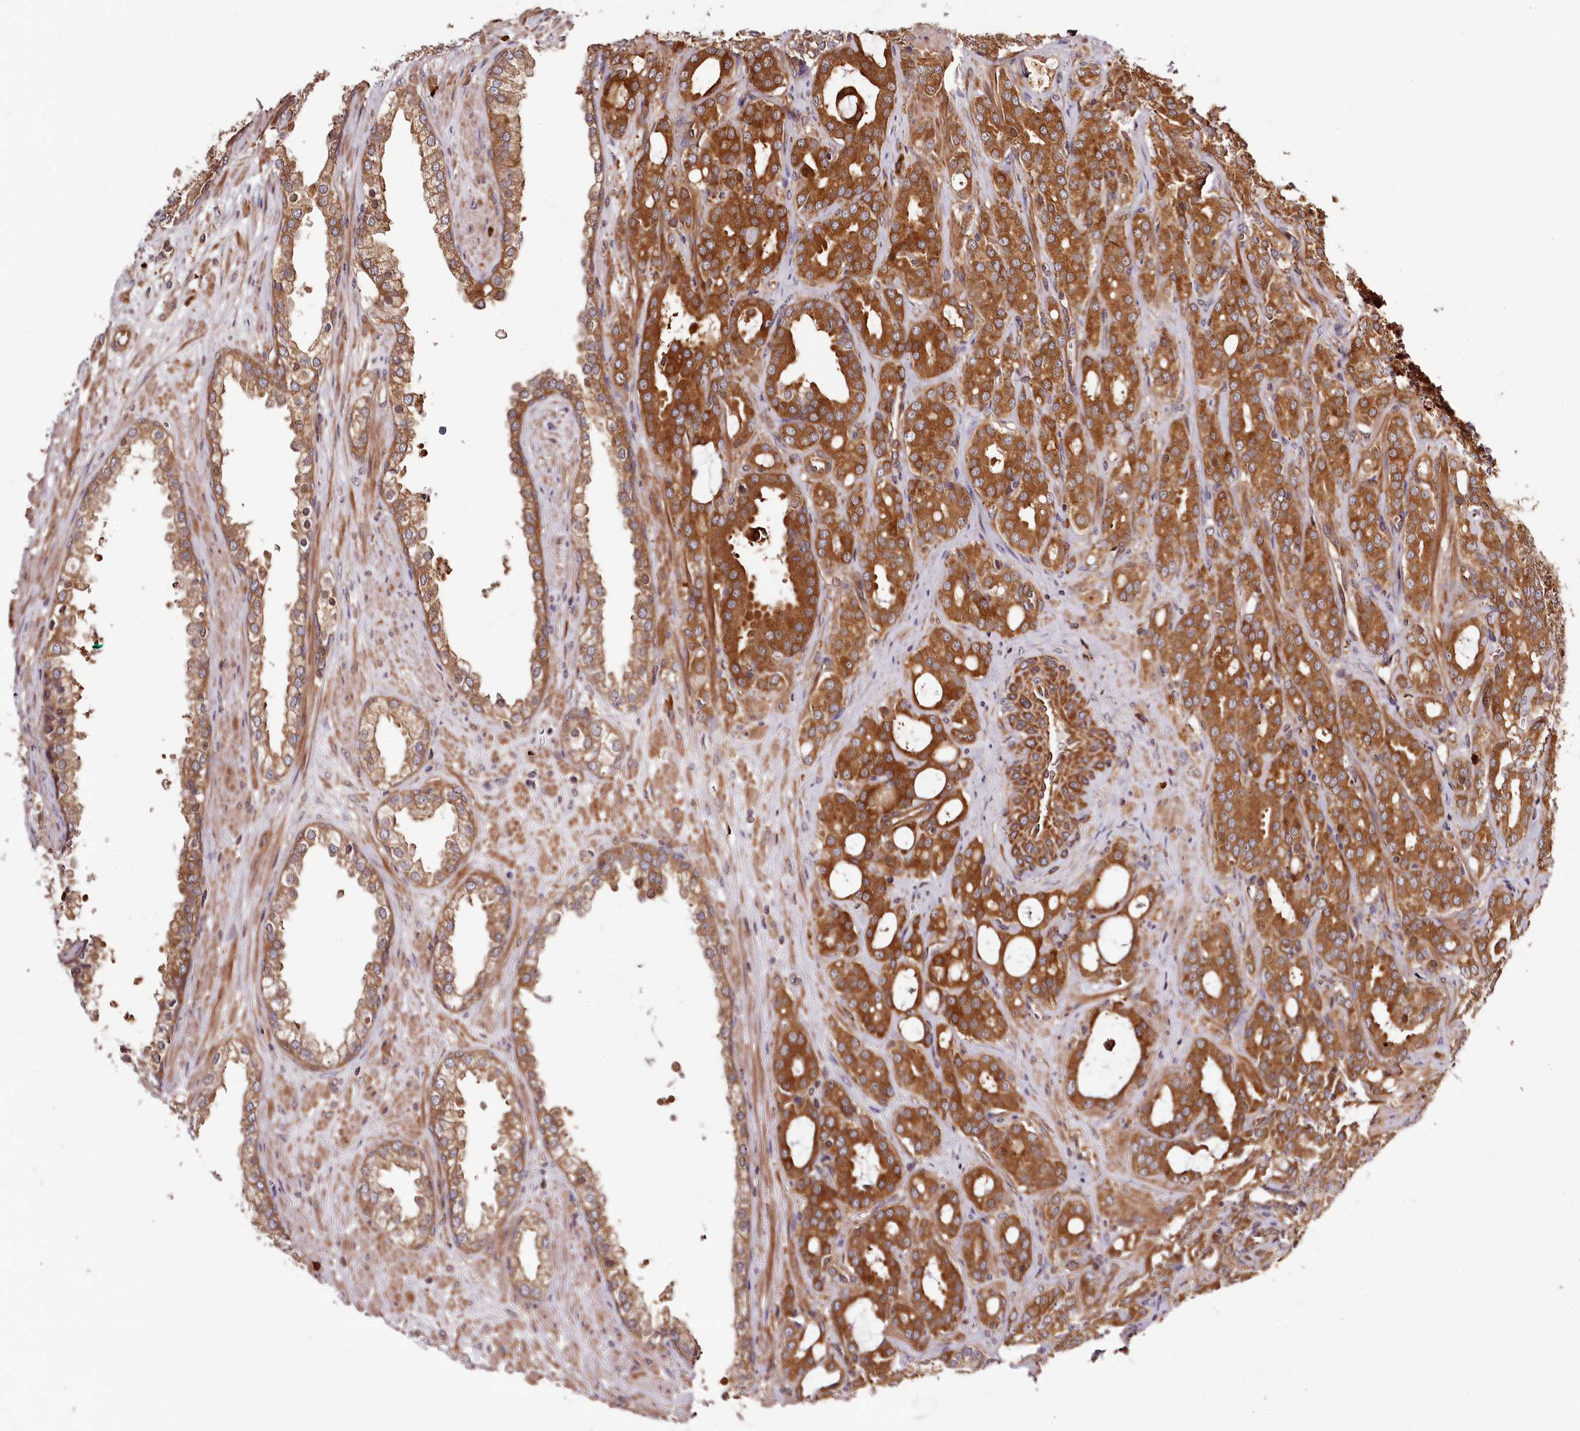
{"staining": {"intensity": "strong", "quantity": ">75%", "location": "cytoplasmic/membranous"}, "tissue": "prostate cancer", "cell_type": "Tumor cells", "image_type": "cancer", "snomed": [{"axis": "morphology", "description": "Adenocarcinoma, High grade"}, {"axis": "topography", "description": "Prostate"}], "caption": "Tumor cells show high levels of strong cytoplasmic/membranous positivity in approximately >75% of cells in prostate cancer (high-grade adenocarcinoma).", "gene": "TARS1", "patient": {"sex": "male", "age": 72}}